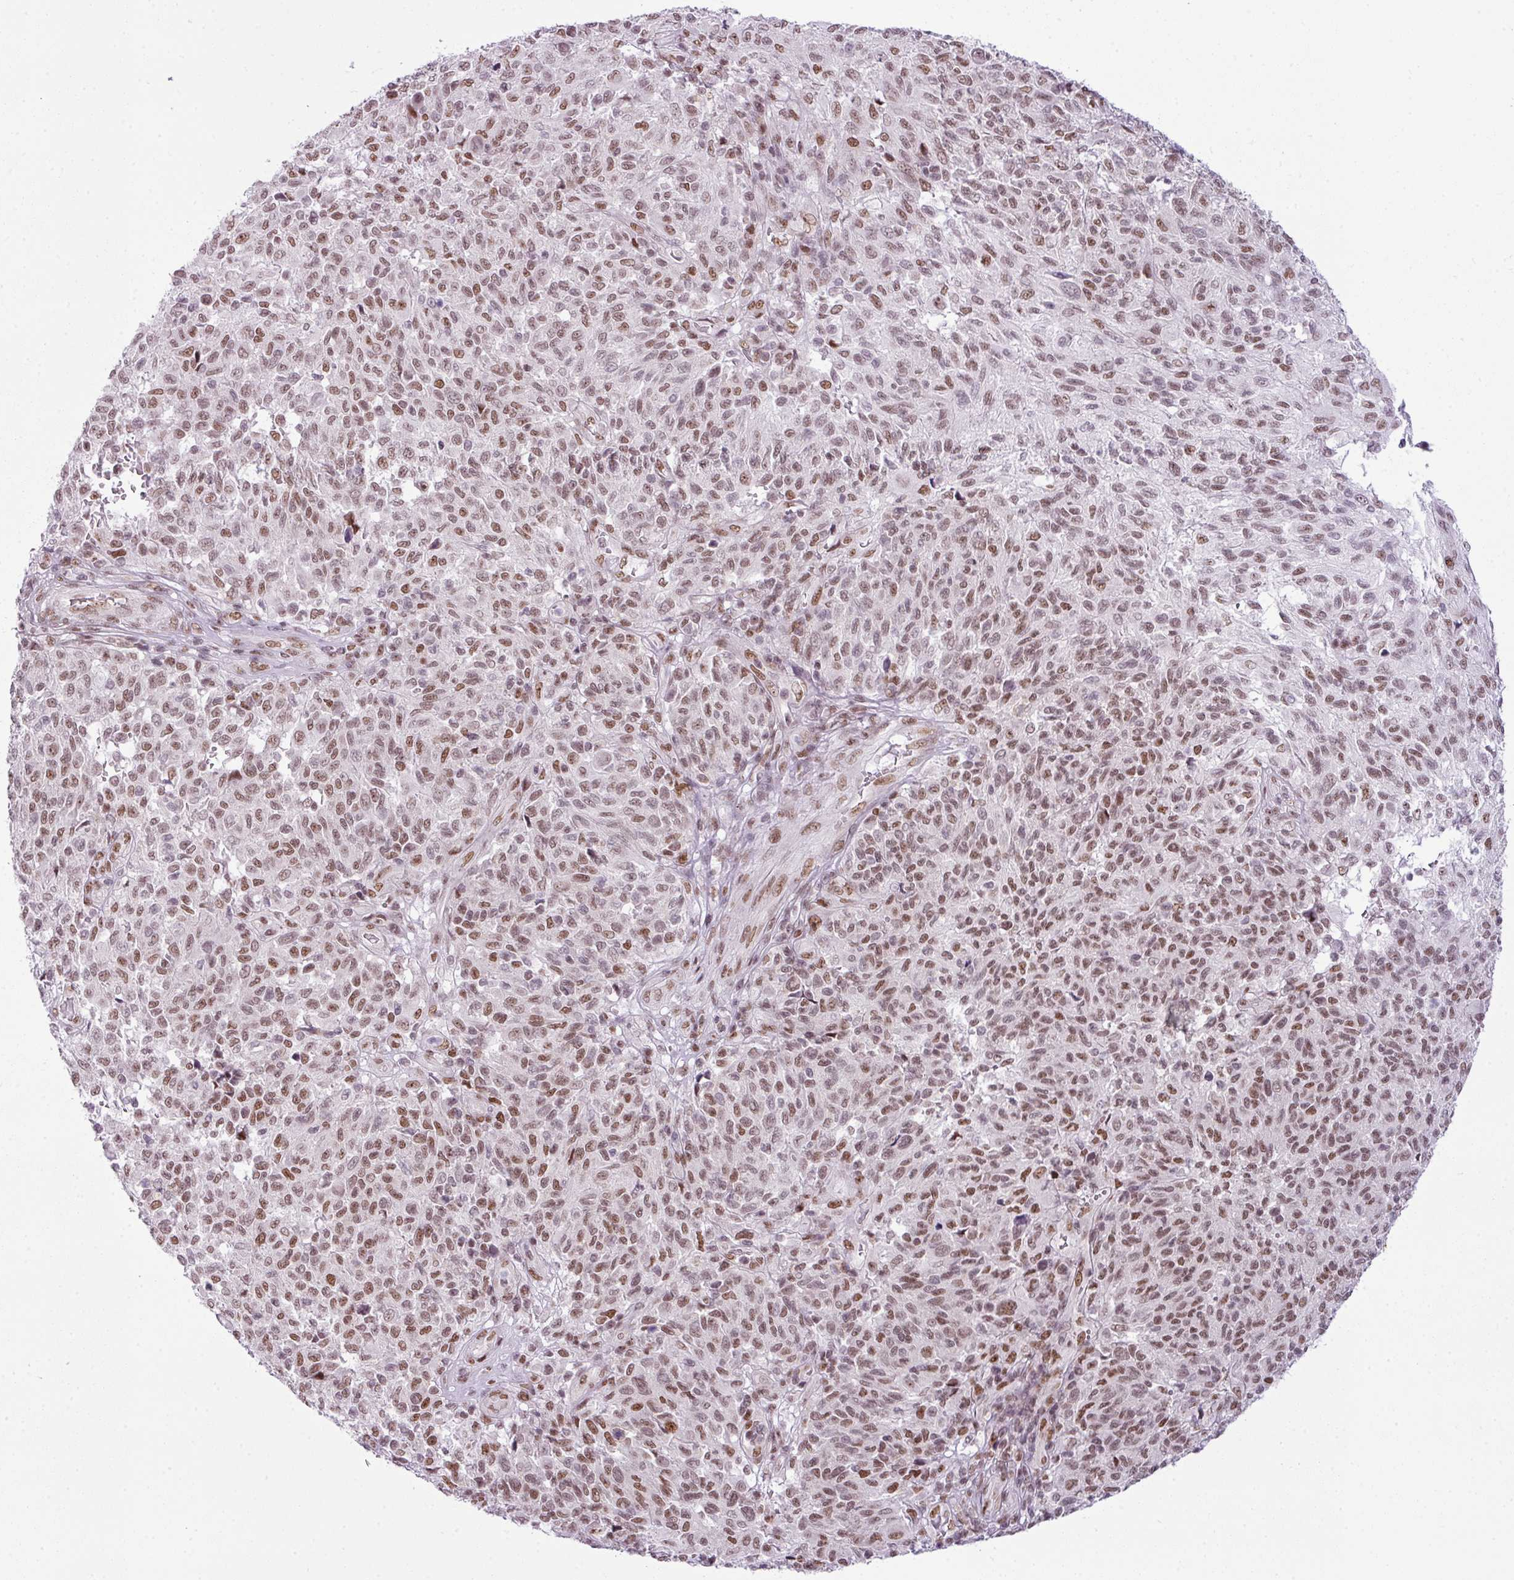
{"staining": {"intensity": "moderate", "quantity": ">75%", "location": "nuclear"}, "tissue": "melanoma", "cell_type": "Tumor cells", "image_type": "cancer", "snomed": [{"axis": "morphology", "description": "Malignant melanoma, NOS"}, {"axis": "topography", "description": "Skin"}], "caption": "Malignant melanoma stained with a protein marker demonstrates moderate staining in tumor cells.", "gene": "ARL6IP4", "patient": {"sex": "male", "age": 66}}